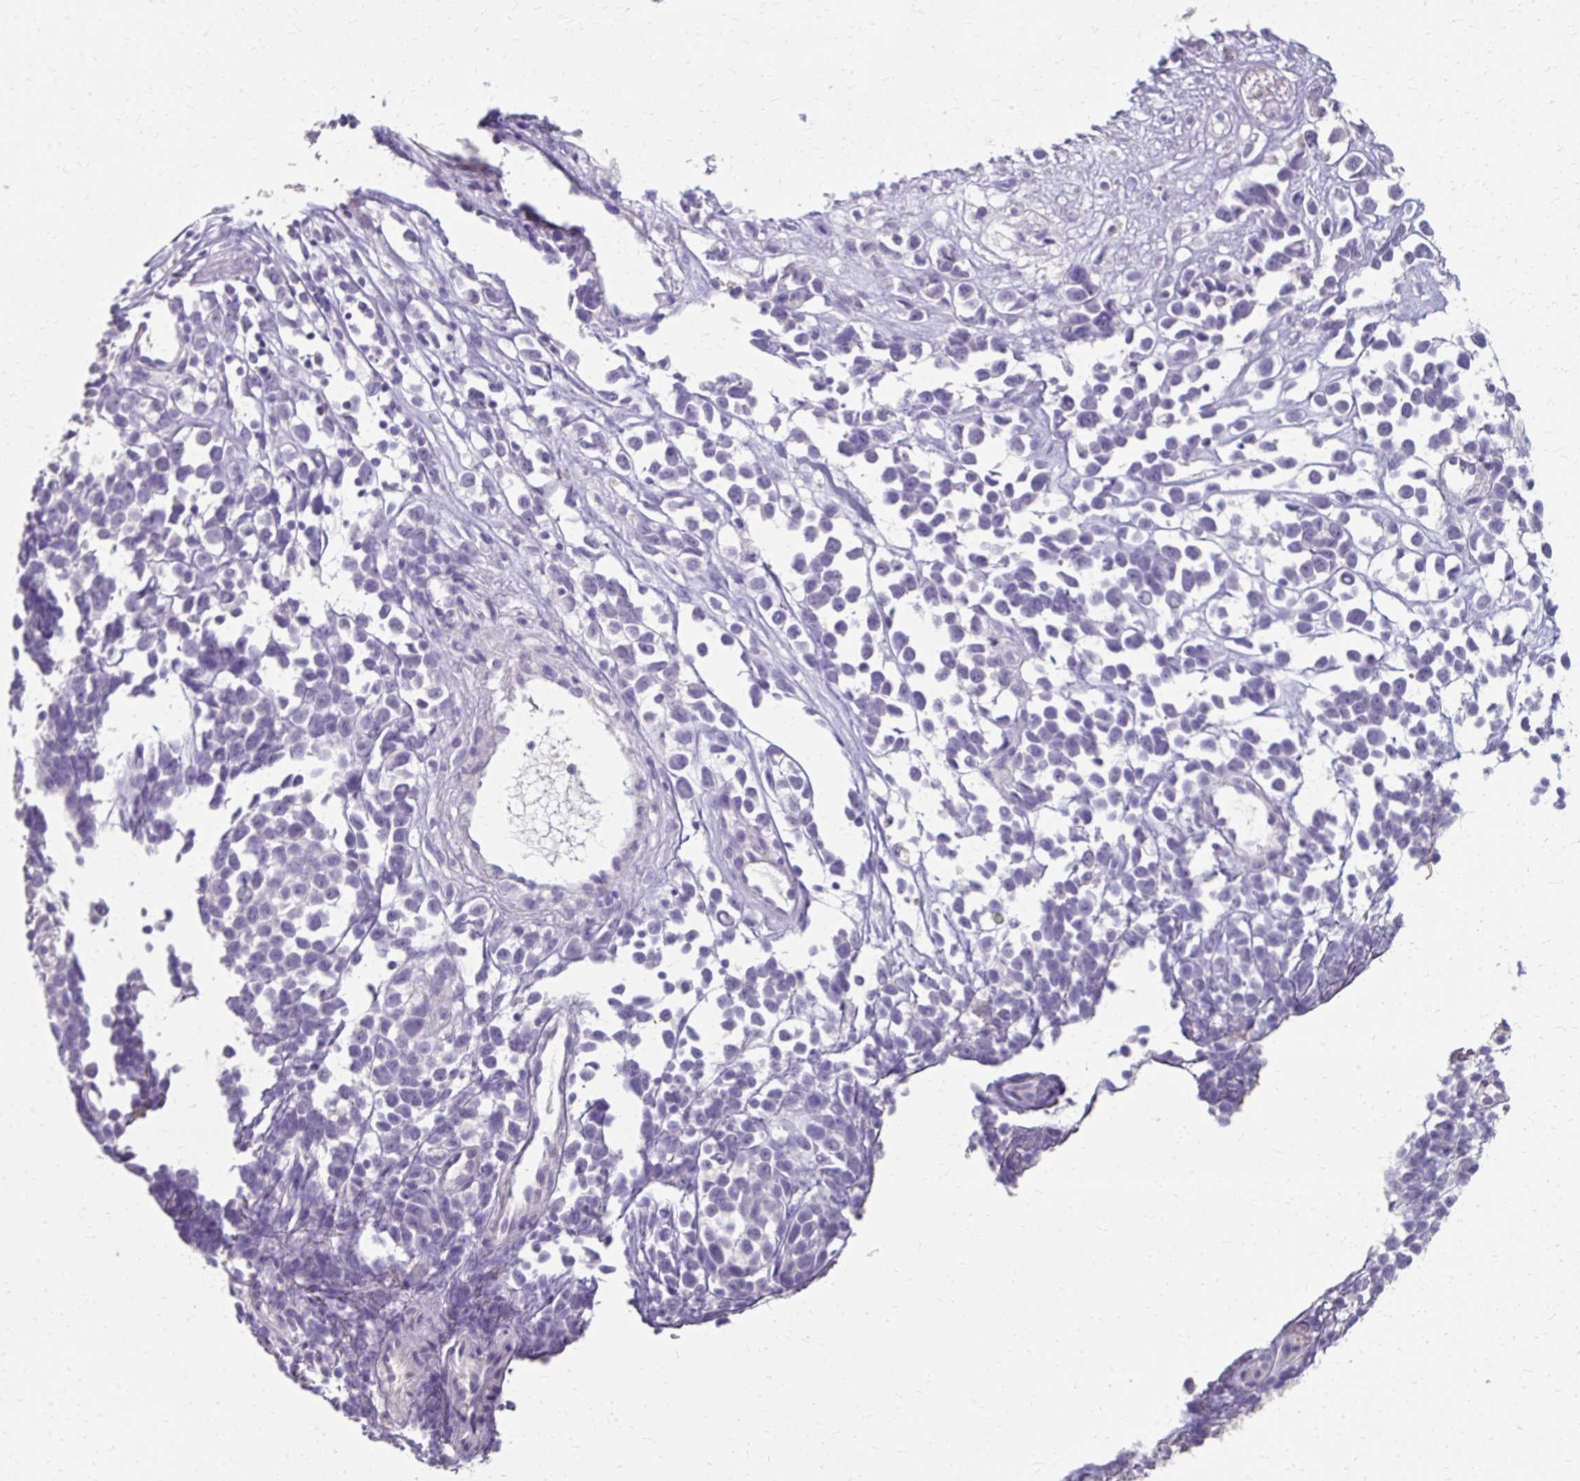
{"staining": {"intensity": "negative", "quantity": "none", "location": "none"}, "tissue": "melanoma", "cell_type": "Tumor cells", "image_type": "cancer", "snomed": [{"axis": "morphology", "description": "Malignant melanoma, NOS"}, {"axis": "topography", "description": "Nose, NOS"}], "caption": "Immunohistochemistry (IHC) photomicrograph of malignant melanoma stained for a protein (brown), which shows no positivity in tumor cells. (Stains: DAB (3,3'-diaminobenzidine) immunohistochemistry with hematoxylin counter stain, Microscopy: brightfield microscopy at high magnification).", "gene": "KLHL24", "patient": {"sex": "female", "age": 48}}